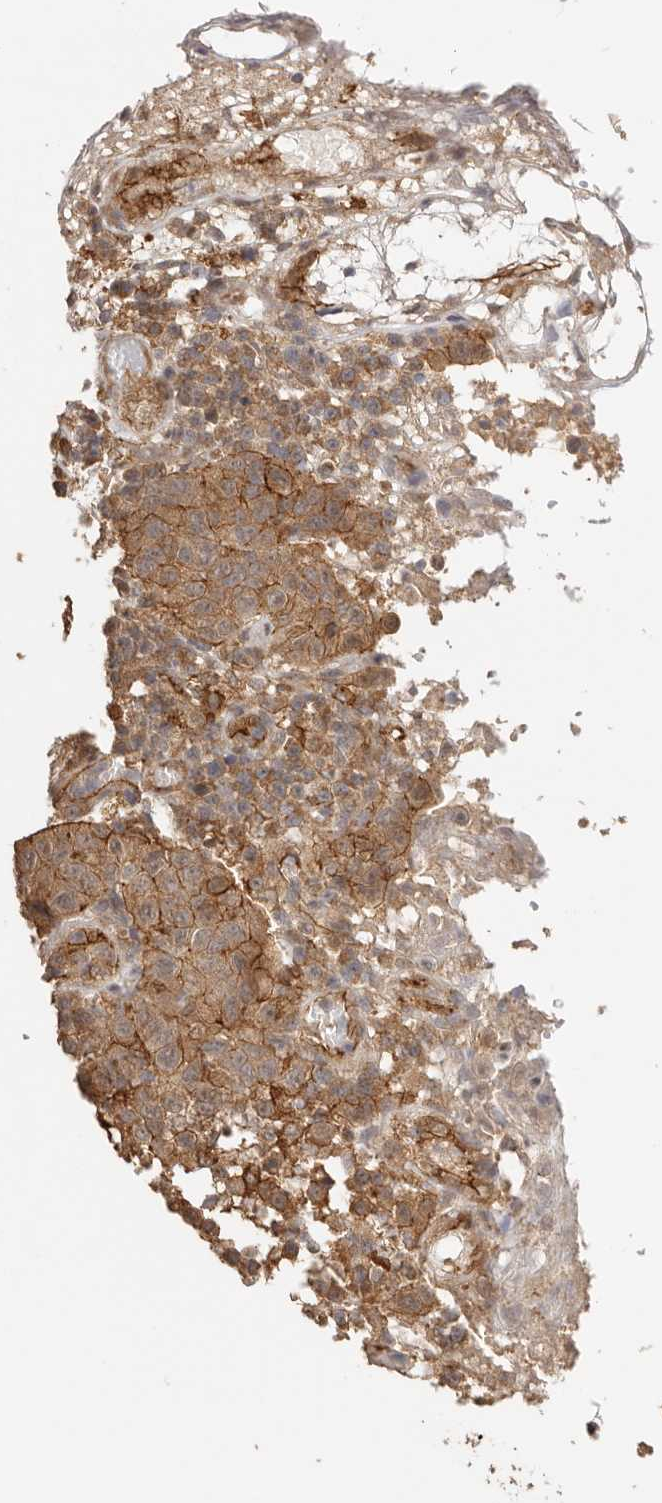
{"staining": {"intensity": "moderate", "quantity": ">75%", "location": "cytoplasmic/membranous"}, "tissue": "cervical cancer", "cell_type": "Tumor cells", "image_type": "cancer", "snomed": [{"axis": "morphology", "description": "Squamous cell carcinoma, NOS"}, {"axis": "topography", "description": "Cervix"}], "caption": "Protein analysis of cervical cancer (squamous cell carcinoma) tissue displays moderate cytoplasmic/membranous staining in approximately >75% of tumor cells. The protein is shown in brown color, while the nuclei are stained blue.", "gene": "AFDN", "patient": {"sex": "female", "age": 46}}